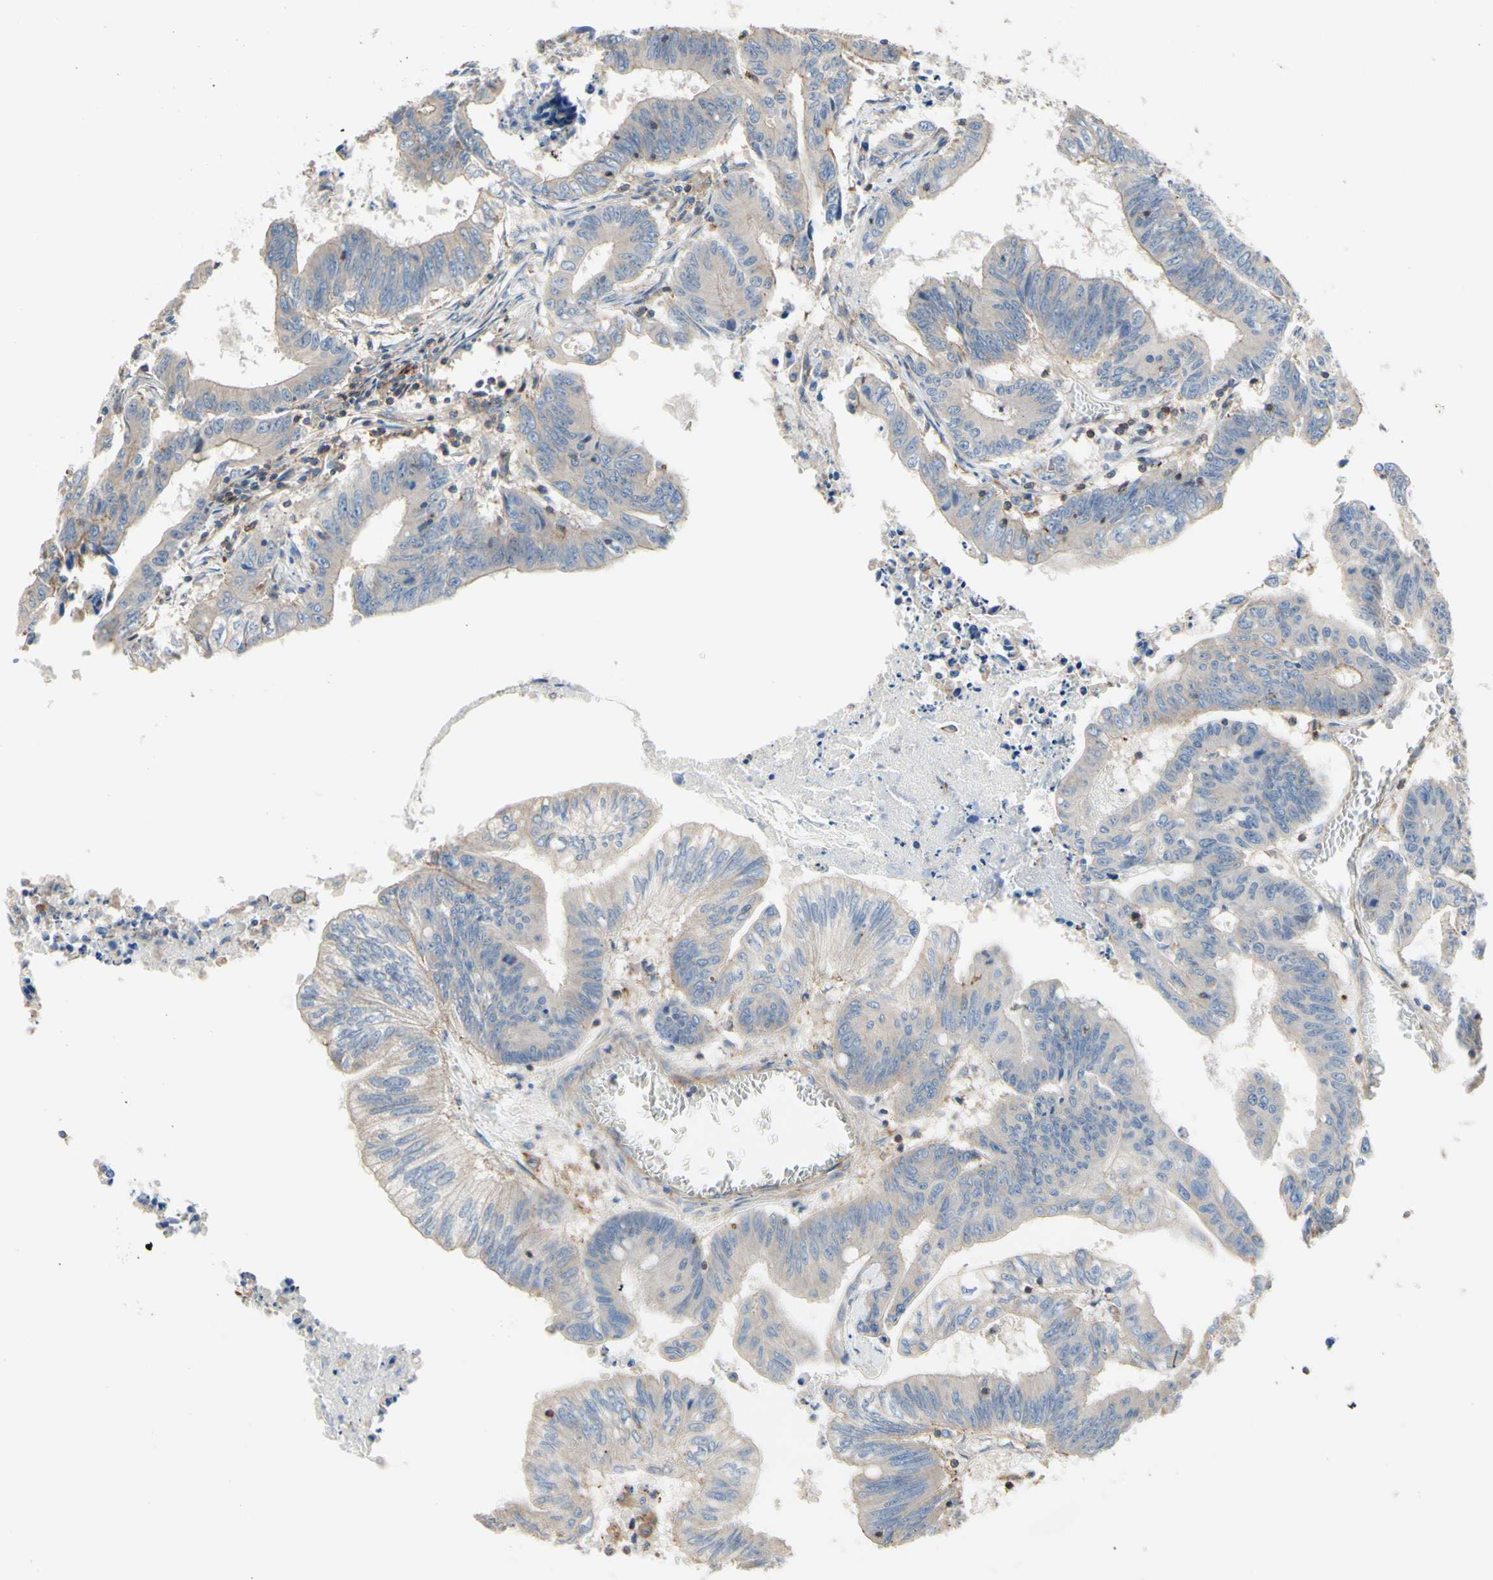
{"staining": {"intensity": "weak", "quantity": ">75%", "location": "cytoplasmic/membranous"}, "tissue": "colorectal cancer", "cell_type": "Tumor cells", "image_type": "cancer", "snomed": [{"axis": "morphology", "description": "Adenocarcinoma, NOS"}, {"axis": "topography", "description": "Colon"}], "caption": "Weak cytoplasmic/membranous expression is appreciated in about >75% of tumor cells in colorectal cancer.", "gene": "SEMA4C", "patient": {"sex": "male", "age": 45}}